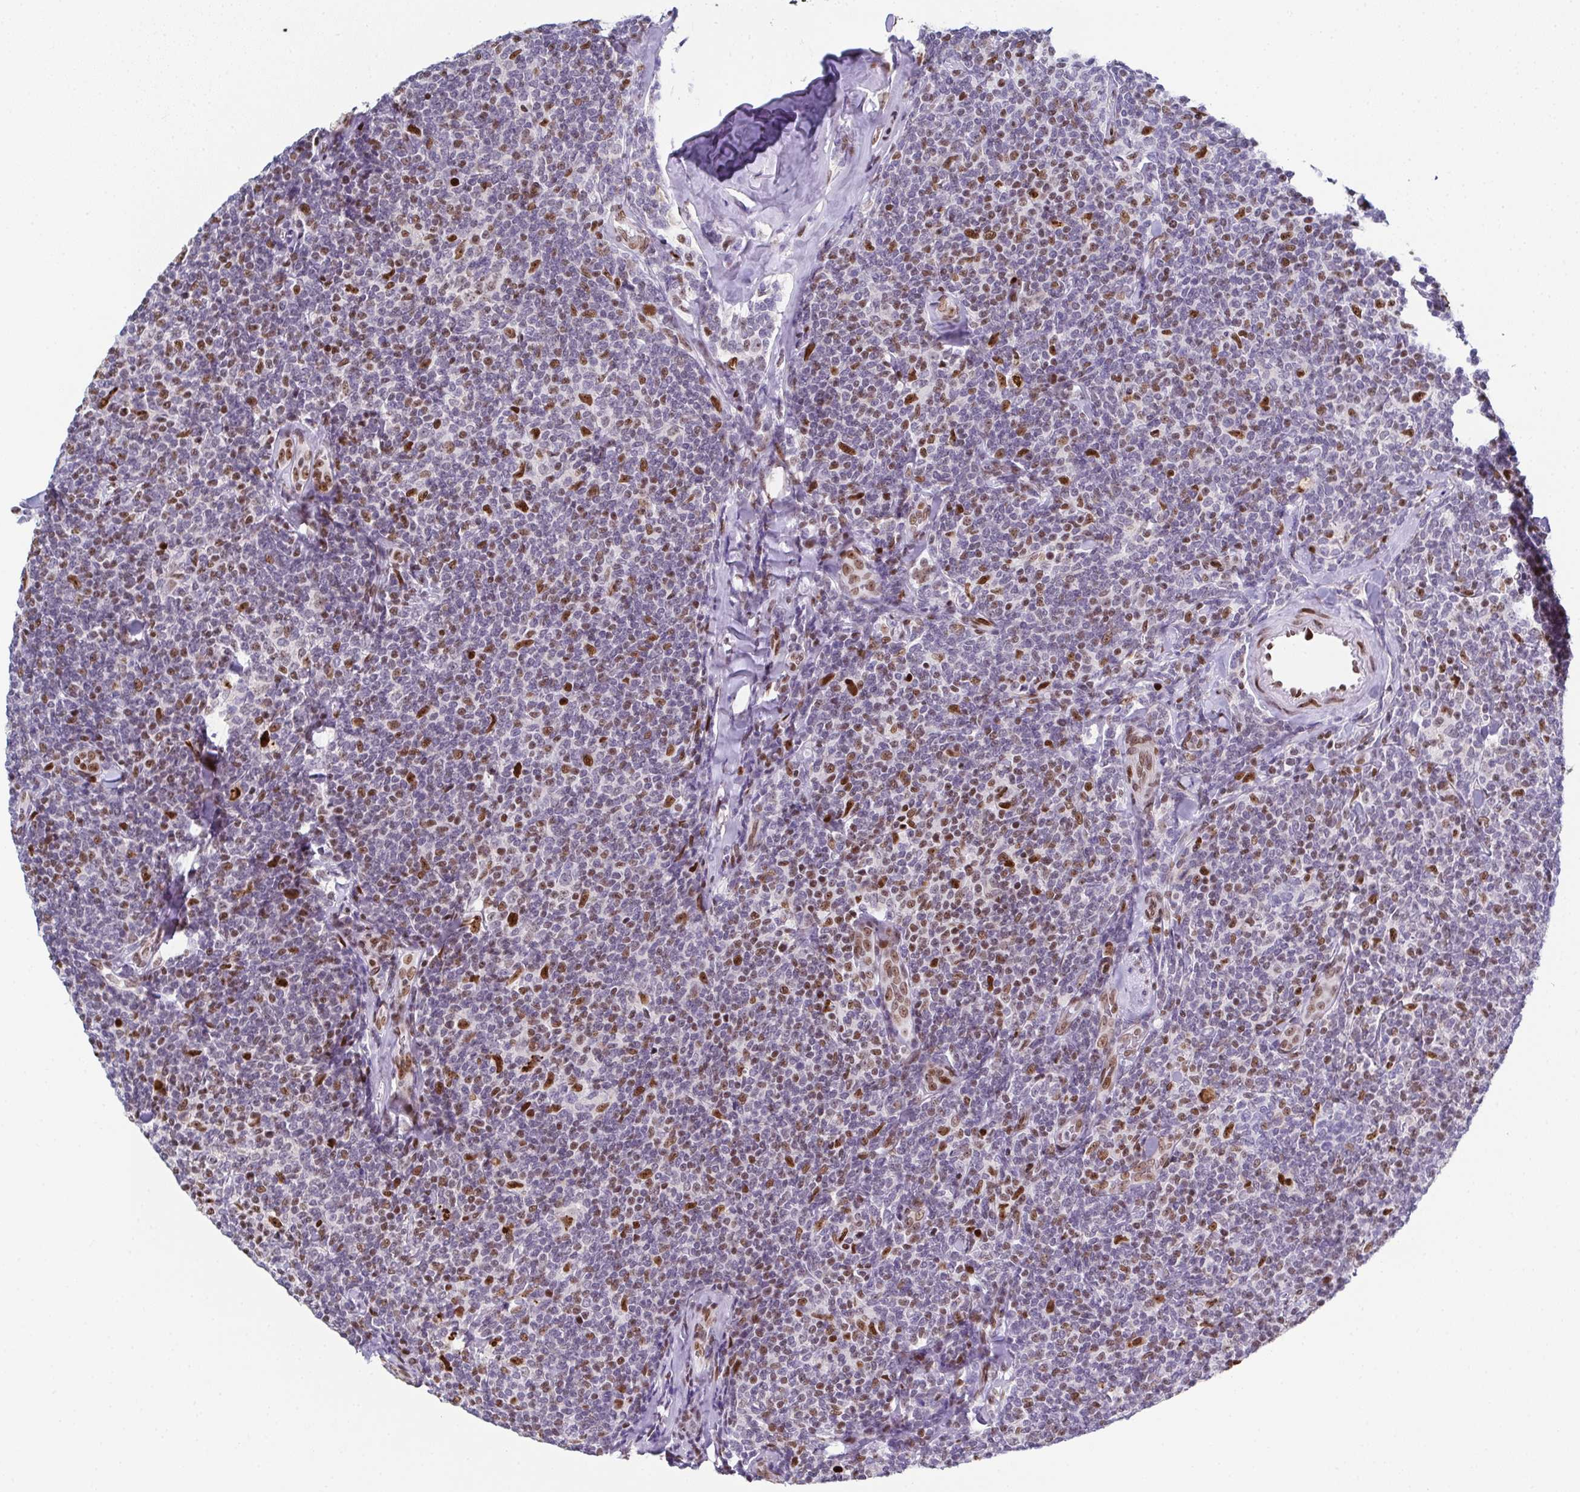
{"staining": {"intensity": "moderate", "quantity": "<25%", "location": "nuclear"}, "tissue": "lymphoma", "cell_type": "Tumor cells", "image_type": "cancer", "snomed": [{"axis": "morphology", "description": "Malignant lymphoma, non-Hodgkin's type, Low grade"}, {"axis": "topography", "description": "Lymph node"}], "caption": "Protein expression analysis of low-grade malignant lymphoma, non-Hodgkin's type reveals moderate nuclear expression in about <25% of tumor cells. (DAB (3,3'-diaminobenzidine) = brown stain, brightfield microscopy at high magnification).", "gene": "RB1", "patient": {"sex": "female", "age": 56}}